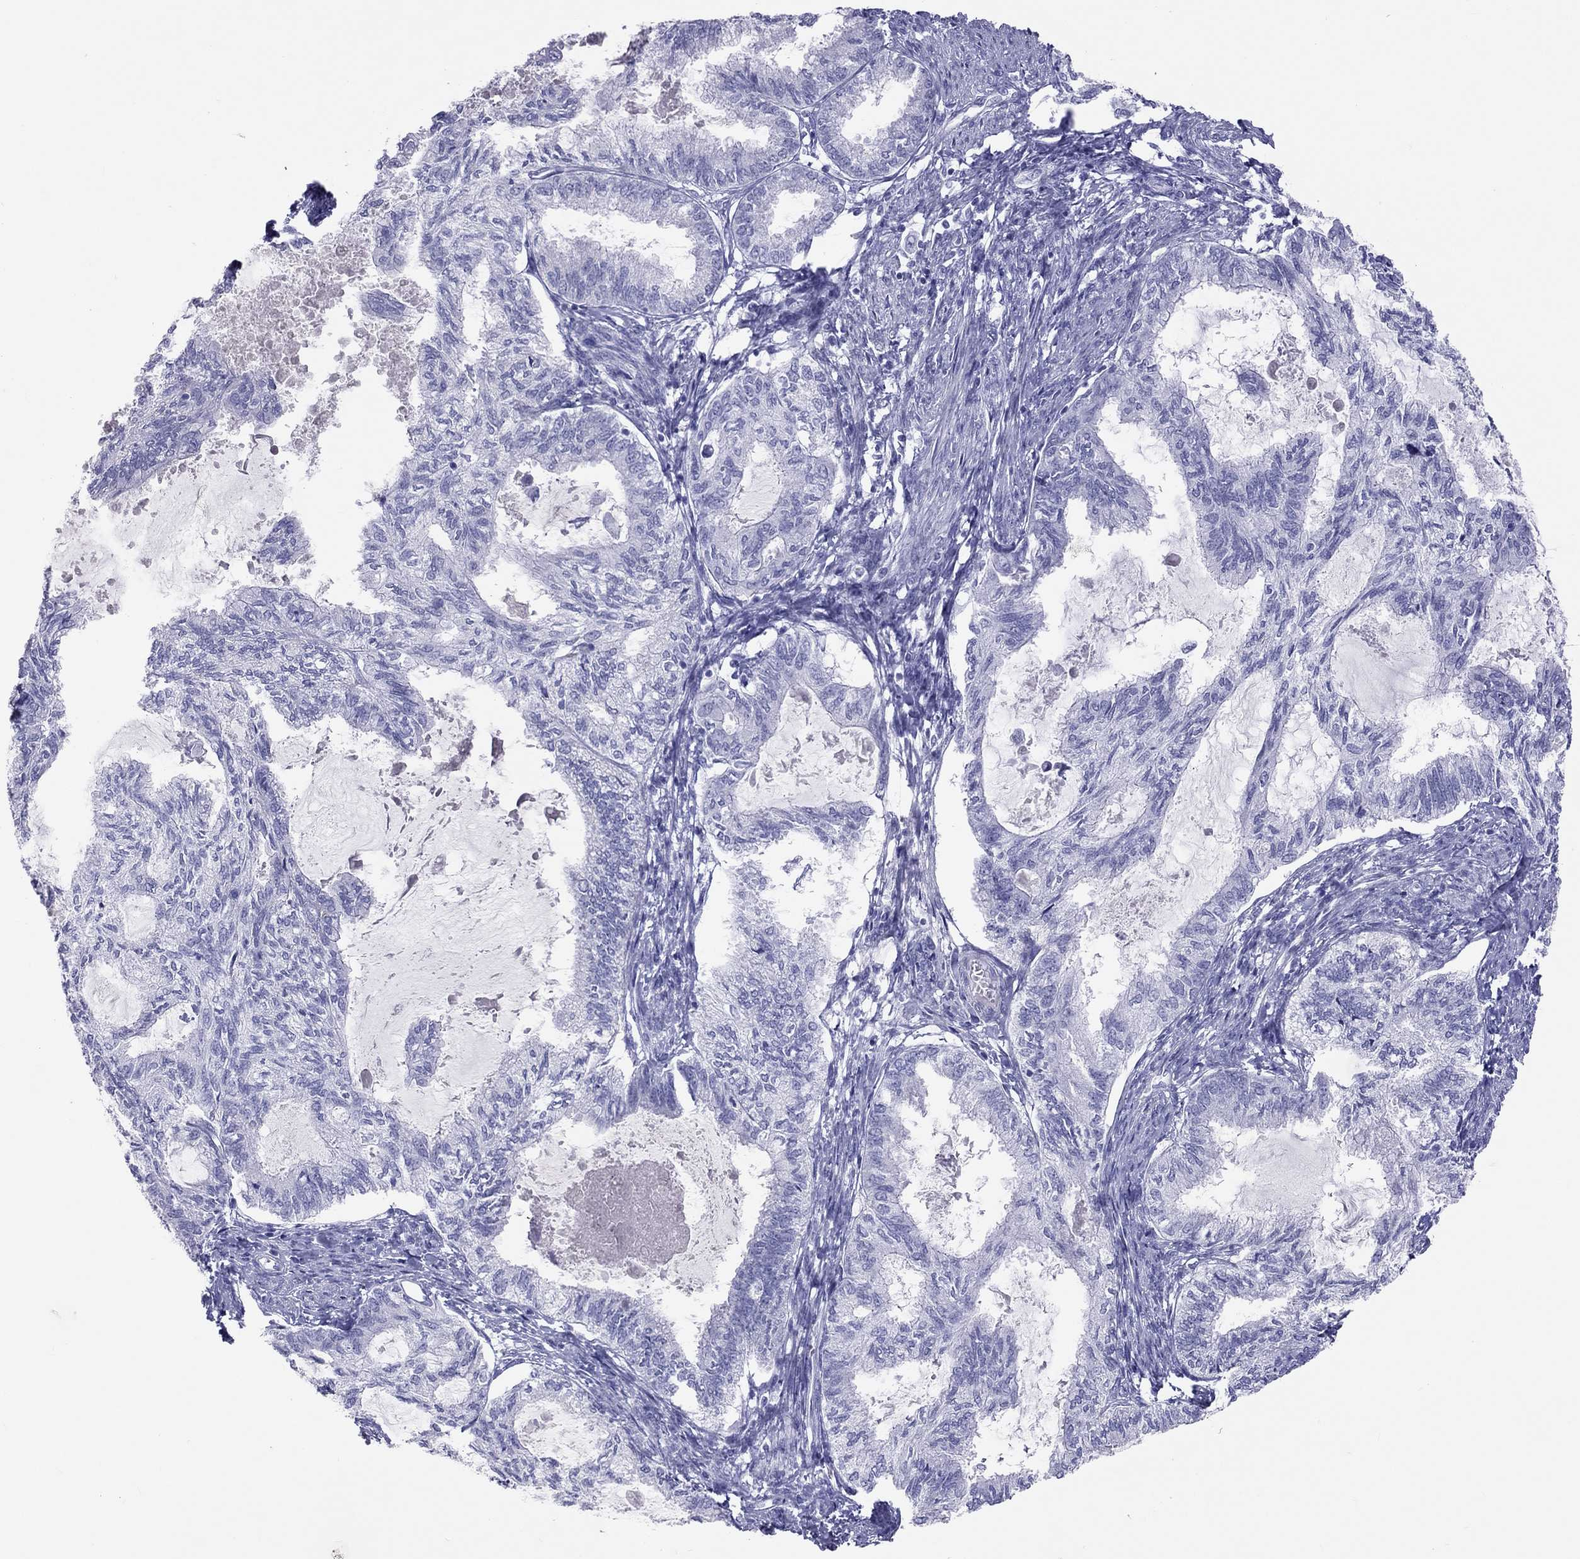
{"staining": {"intensity": "negative", "quantity": "none", "location": "none"}, "tissue": "endometrial cancer", "cell_type": "Tumor cells", "image_type": "cancer", "snomed": [{"axis": "morphology", "description": "Adenocarcinoma, NOS"}, {"axis": "topography", "description": "Endometrium"}], "caption": "DAB immunohistochemical staining of human endometrial cancer reveals no significant positivity in tumor cells.", "gene": "STAG3", "patient": {"sex": "female", "age": 86}}